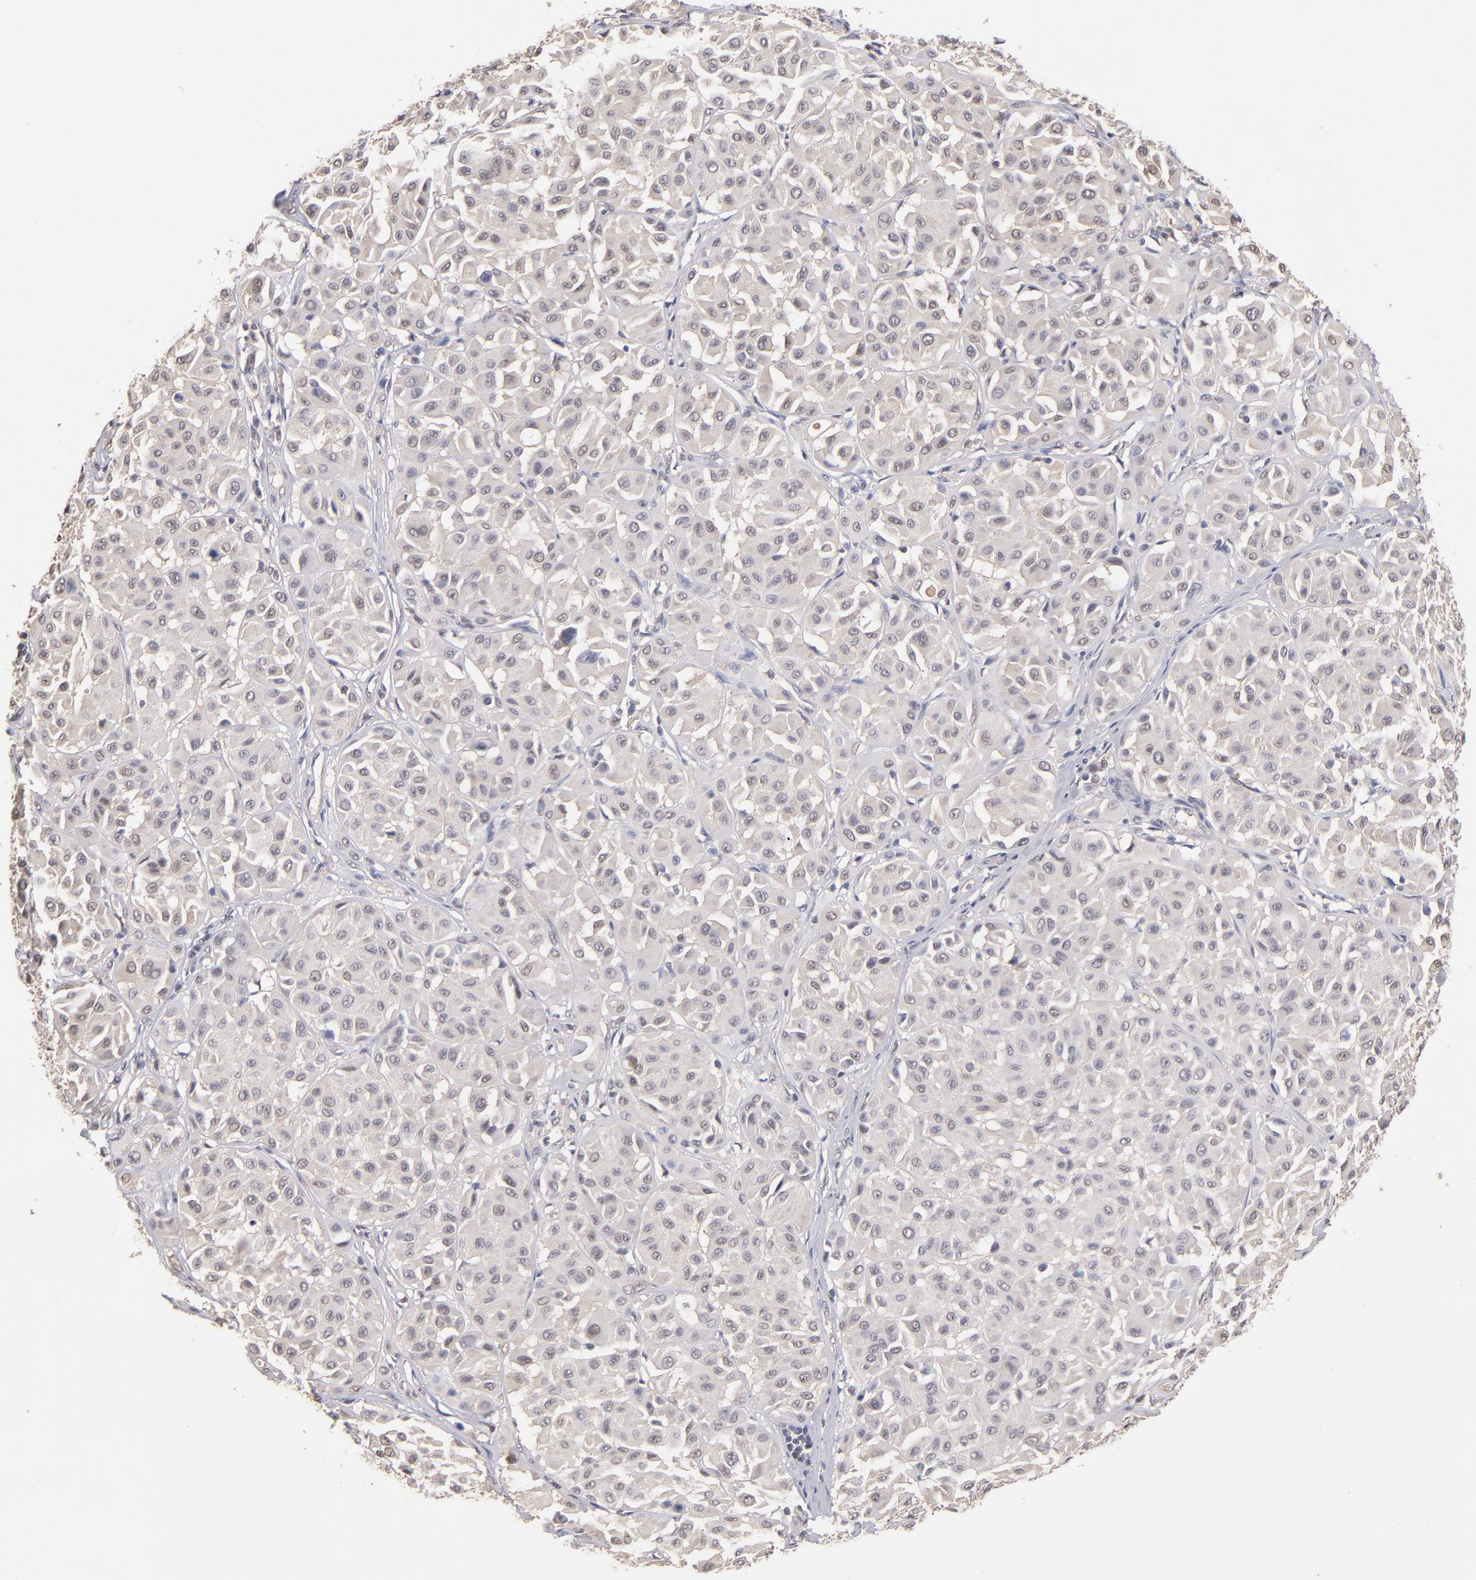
{"staining": {"intensity": "negative", "quantity": "none", "location": "none"}, "tissue": "melanoma", "cell_type": "Tumor cells", "image_type": "cancer", "snomed": [{"axis": "morphology", "description": "Malignant melanoma, Metastatic site"}, {"axis": "topography", "description": "Soft tissue"}], "caption": "Melanoma stained for a protein using immunohistochemistry displays no expression tumor cells.", "gene": "PSMD10", "patient": {"sex": "male", "age": 41}}